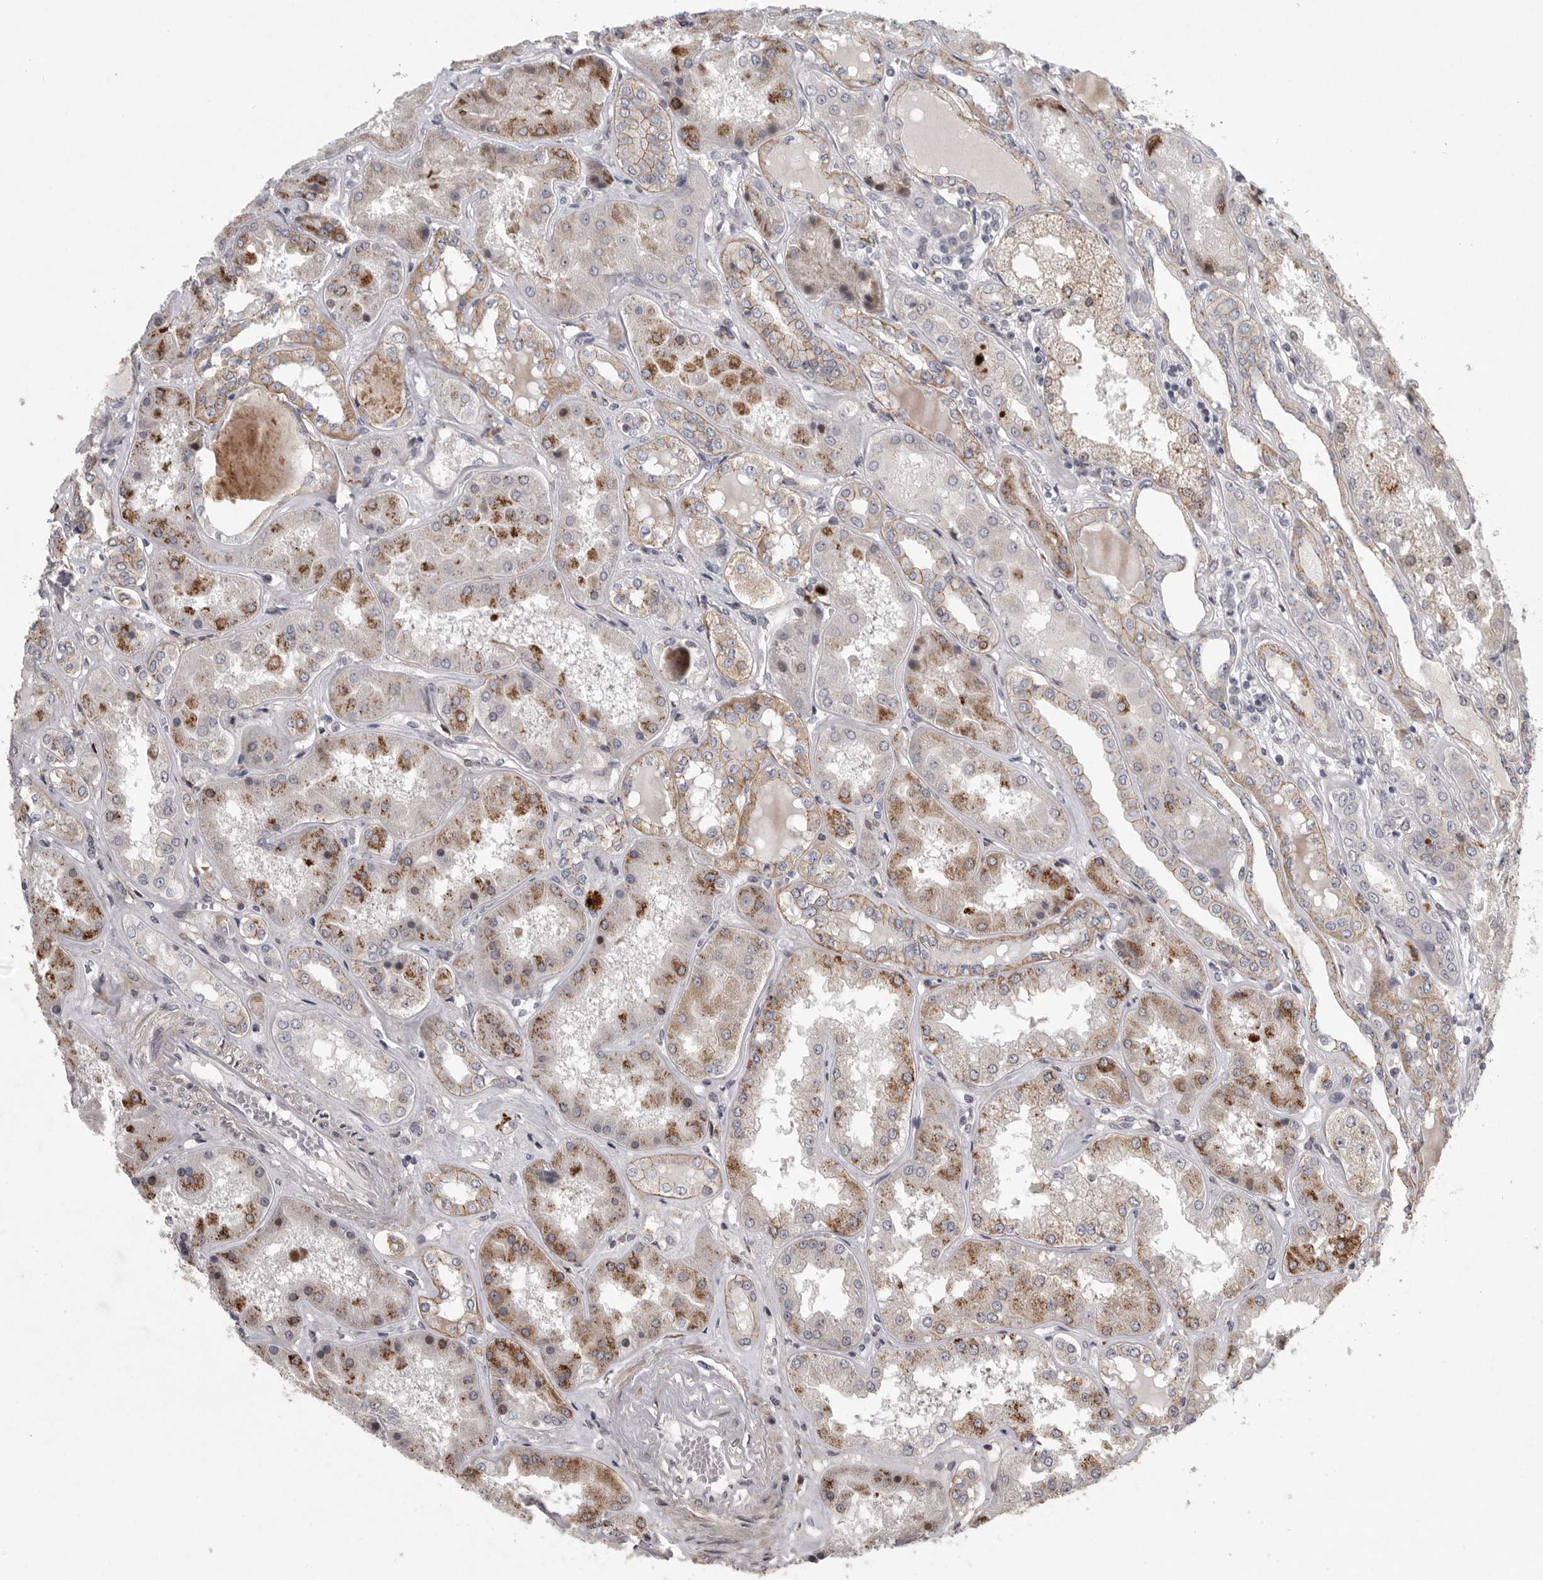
{"staining": {"intensity": "weak", "quantity": "<25%", "location": "cytoplasmic/membranous"}, "tissue": "kidney", "cell_type": "Cells in glomeruli", "image_type": "normal", "snomed": [{"axis": "morphology", "description": "Normal tissue, NOS"}, {"axis": "topography", "description": "Kidney"}], "caption": "DAB immunohistochemical staining of normal kidney exhibits no significant expression in cells in glomeruli. (Brightfield microscopy of DAB immunohistochemistry (IHC) at high magnification).", "gene": "MPDZ", "patient": {"sex": "female", "age": 56}}